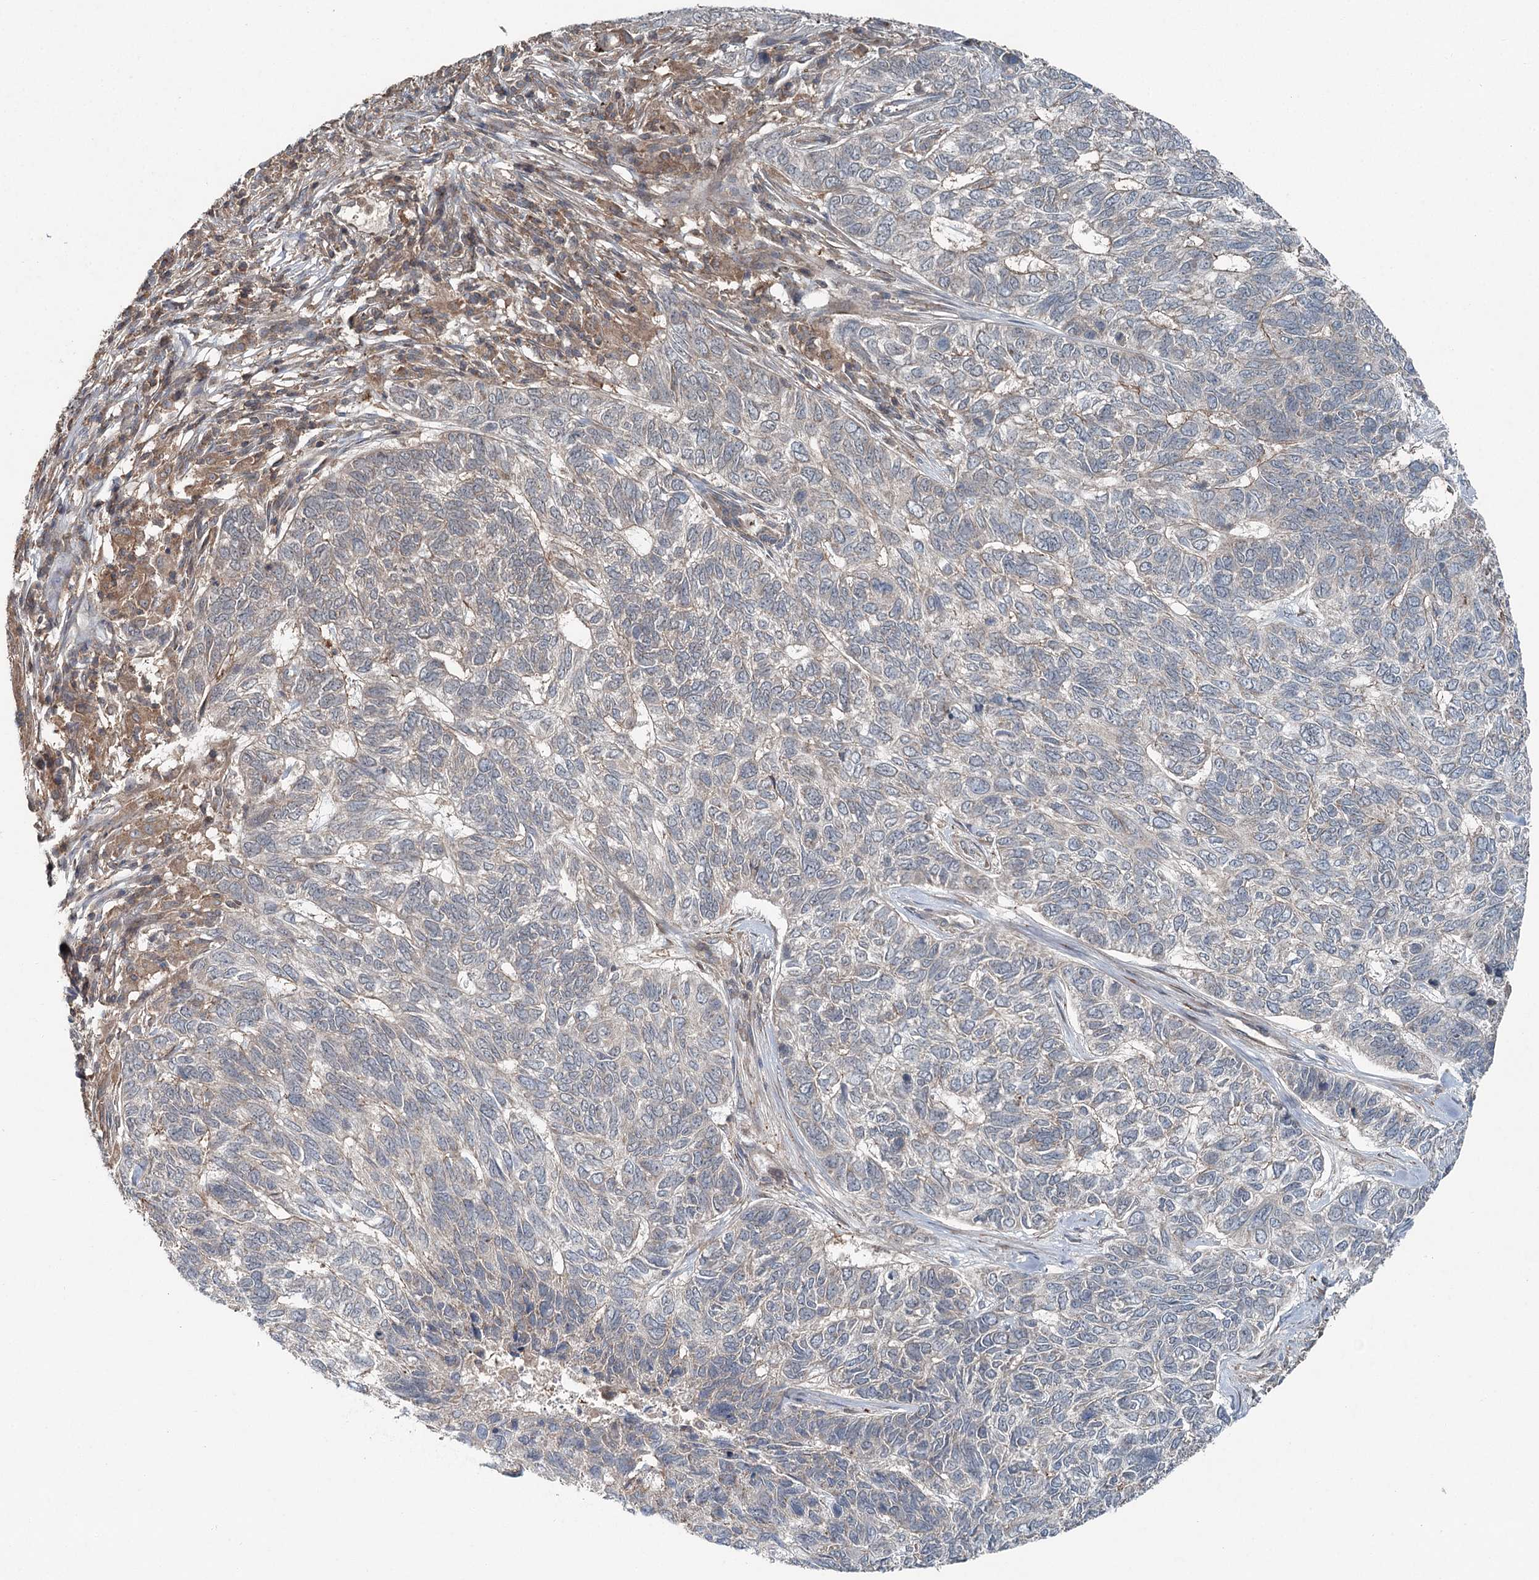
{"staining": {"intensity": "negative", "quantity": "none", "location": "none"}, "tissue": "skin cancer", "cell_type": "Tumor cells", "image_type": "cancer", "snomed": [{"axis": "morphology", "description": "Basal cell carcinoma"}, {"axis": "topography", "description": "Skin"}], "caption": "High power microscopy photomicrograph of an immunohistochemistry (IHC) micrograph of skin basal cell carcinoma, revealing no significant positivity in tumor cells.", "gene": "SKIC3", "patient": {"sex": "female", "age": 65}}